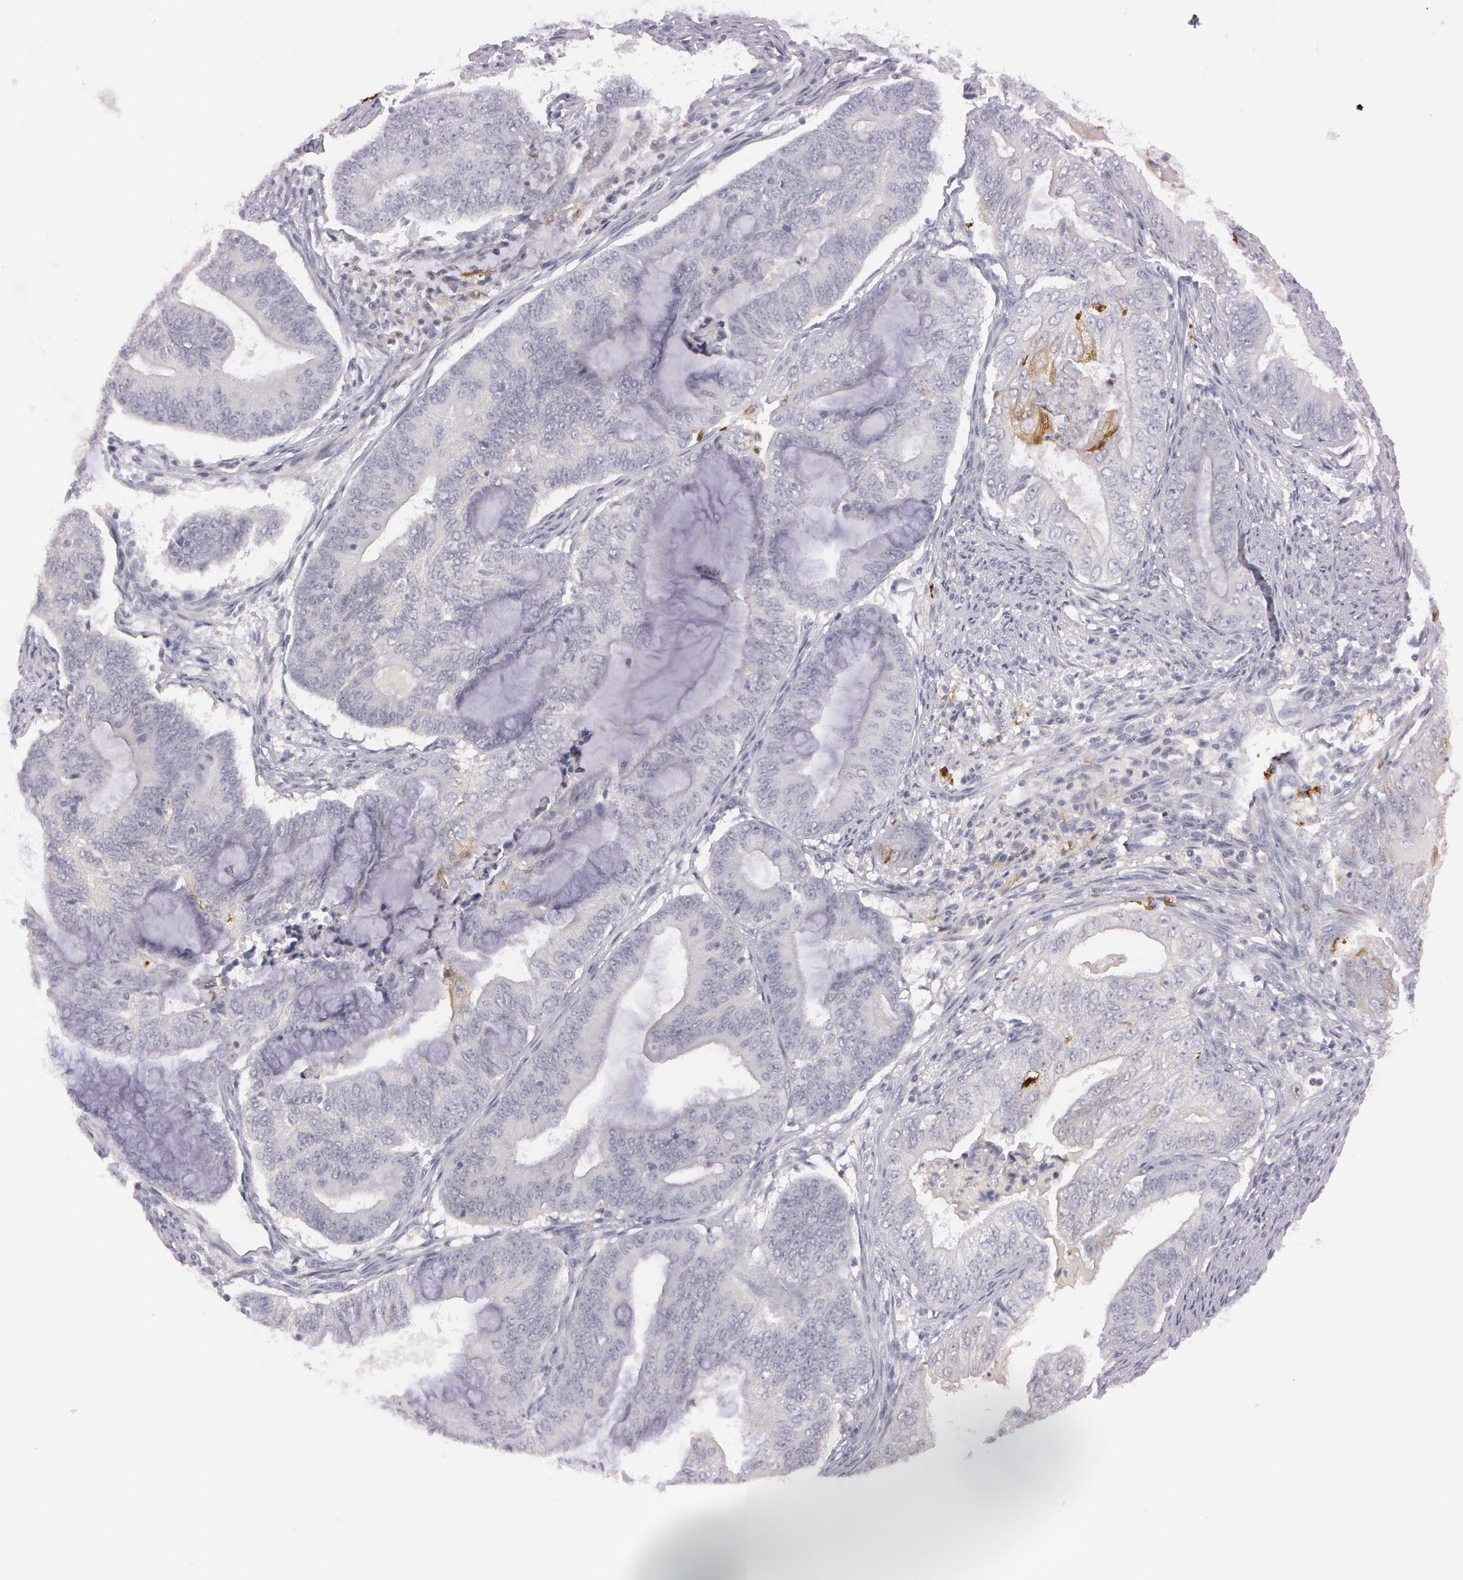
{"staining": {"intensity": "weak", "quantity": "<25%", "location": "cytoplasmic/membranous"}, "tissue": "endometrial cancer", "cell_type": "Tumor cells", "image_type": "cancer", "snomed": [{"axis": "morphology", "description": "Adenocarcinoma, NOS"}, {"axis": "topography", "description": "Endometrium"}], "caption": "Image shows no significant protein staining in tumor cells of endometrial cancer (adenocarcinoma). The staining was performed using DAB to visualize the protein expression in brown, while the nuclei were stained in blue with hematoxylin (Magnification: 20x).", "gene": "IL1RN", "patient": {"sex": "female", "age": 63}}